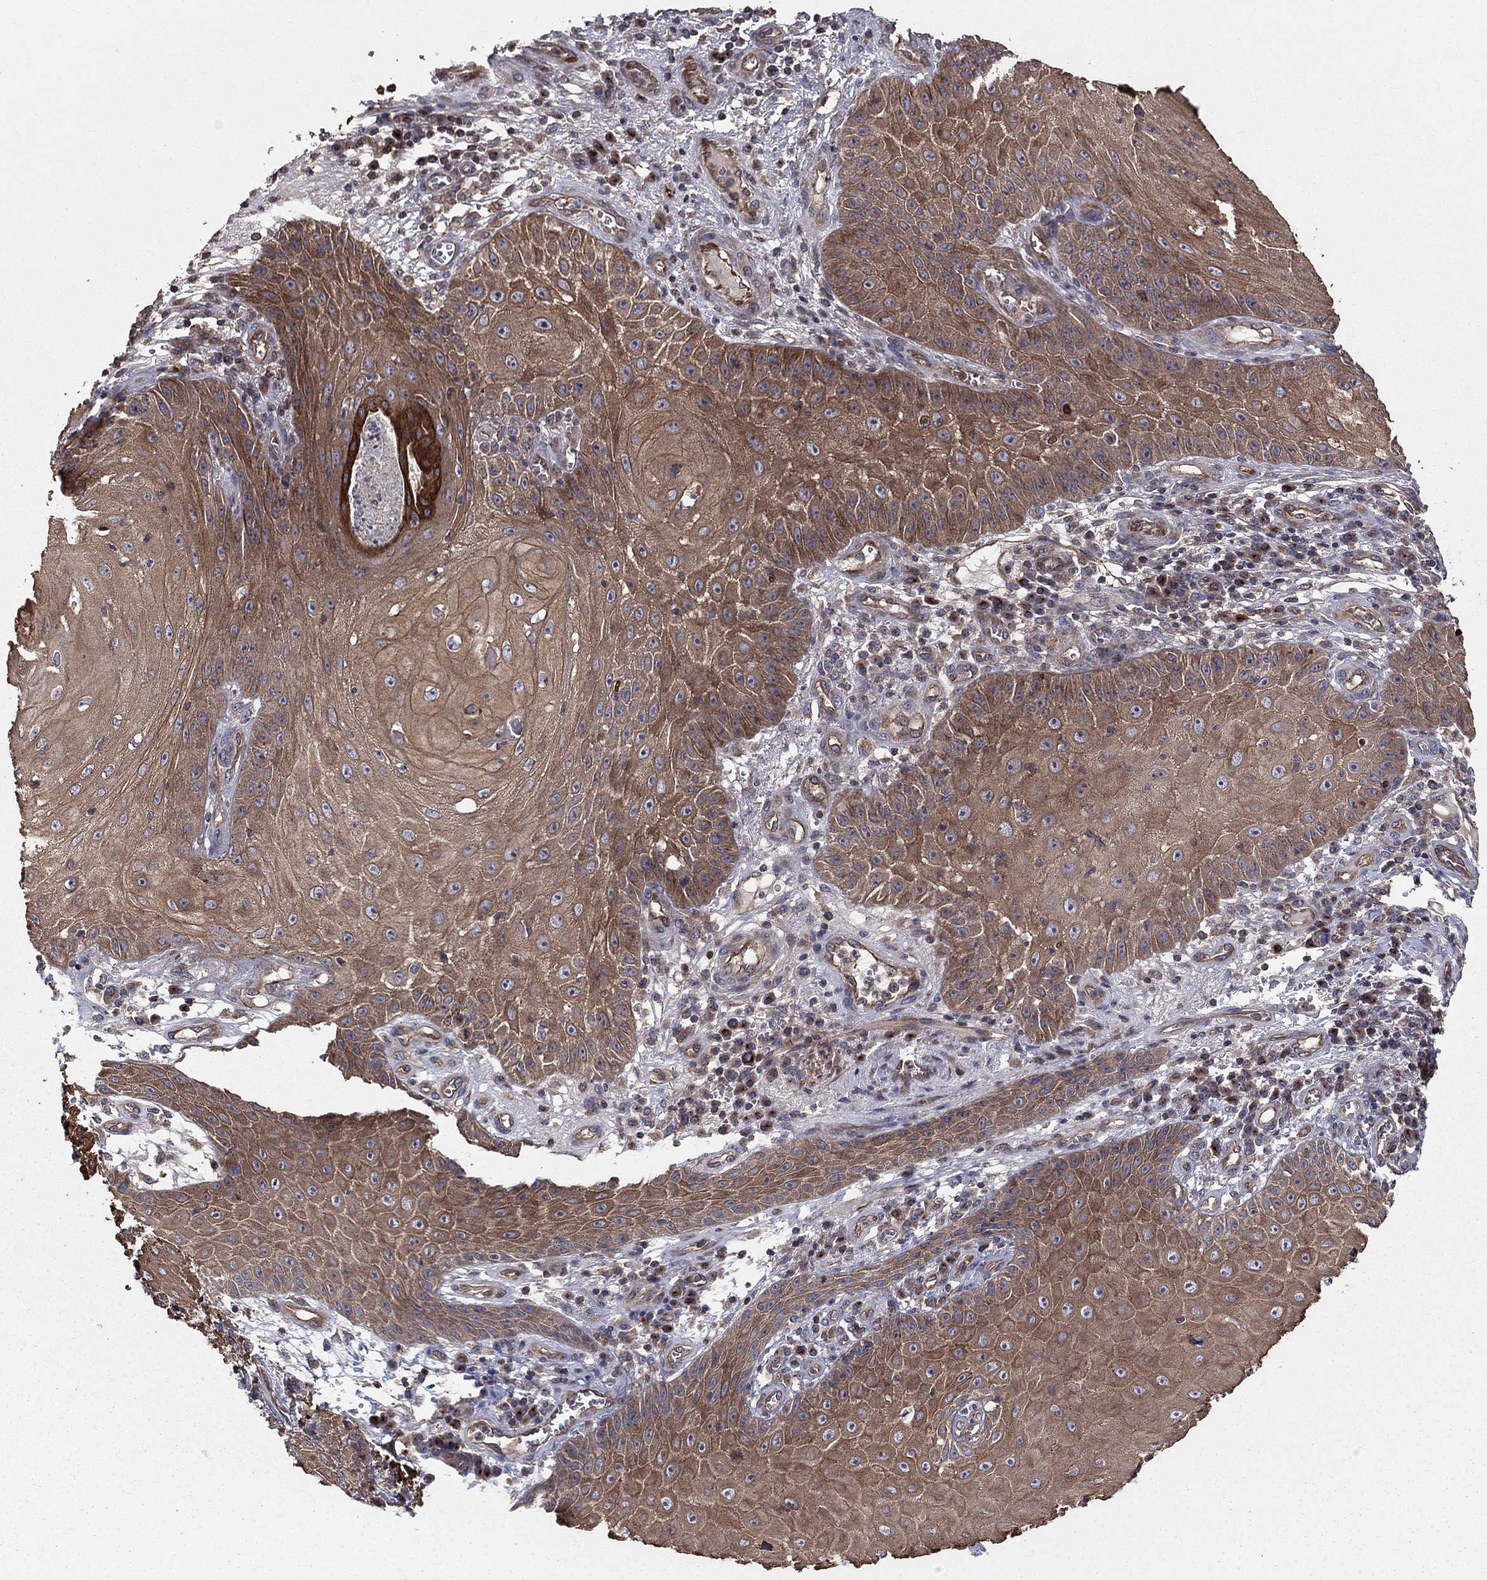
{"staining": {"intensity": "moderate", "quantity": ">75%", "location": "cytoplasmic/membranous"}, "tissue": "skin cancer", "cell_type": "Tumor cells", "image_type": "cancer", "snomed": [{"axis": "morphology", "description": "Squamous cell carcinoma, NOS"}, {"axis": "topography", "description": "Skin"}], "caption": "Moderate cytoplasmic/membranous positivity is seen in about >75% of tumor cells in skin cancer (squamous cell carcinoma). (DAB IHC, brown staining for protein, blue staining for nuclei).", "gene": "BMERB1", "patient": {"sex": "male", "age": 70}}